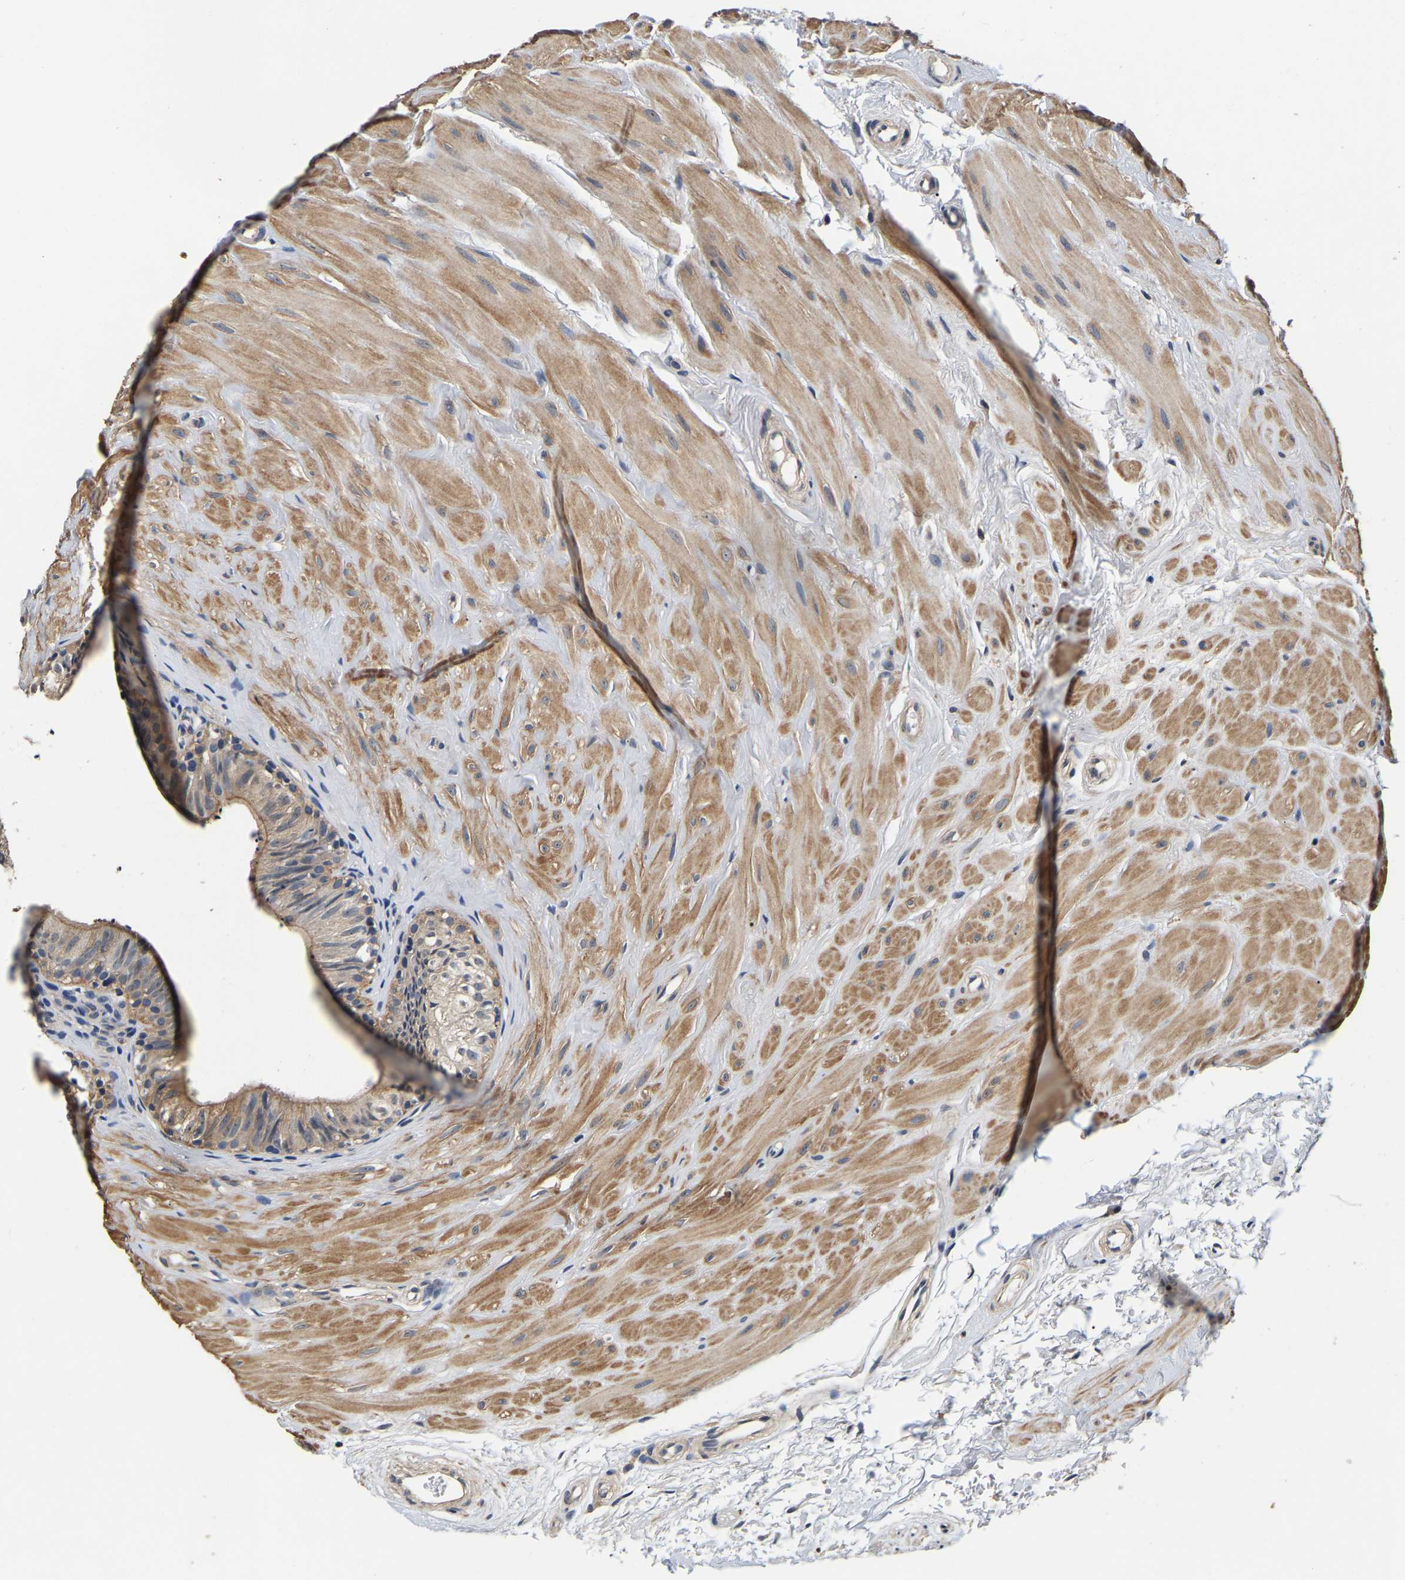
{"staining": {"intensity": "moderate", "quantity": "<25%", "location": "cytoplasmic/membranous"}, "tissue": "epididymis", "cell_type": "Glandular cells", "image_type": "normal", "snomed": [{"axis": "morphology", "description": "Normal tissue, NOS"}, {"axis": "topography", "description": "Epididymis"}], "caption": "A brown stain labels moderate cytoplasmic/membranous positivity of a protein in glandular cells of normal human epididymis. (DAB = brown stain, brightfield microscopy at high magnification).", "gene": "RUVBL1", "patient": {"sex": "male", "age": 56}}